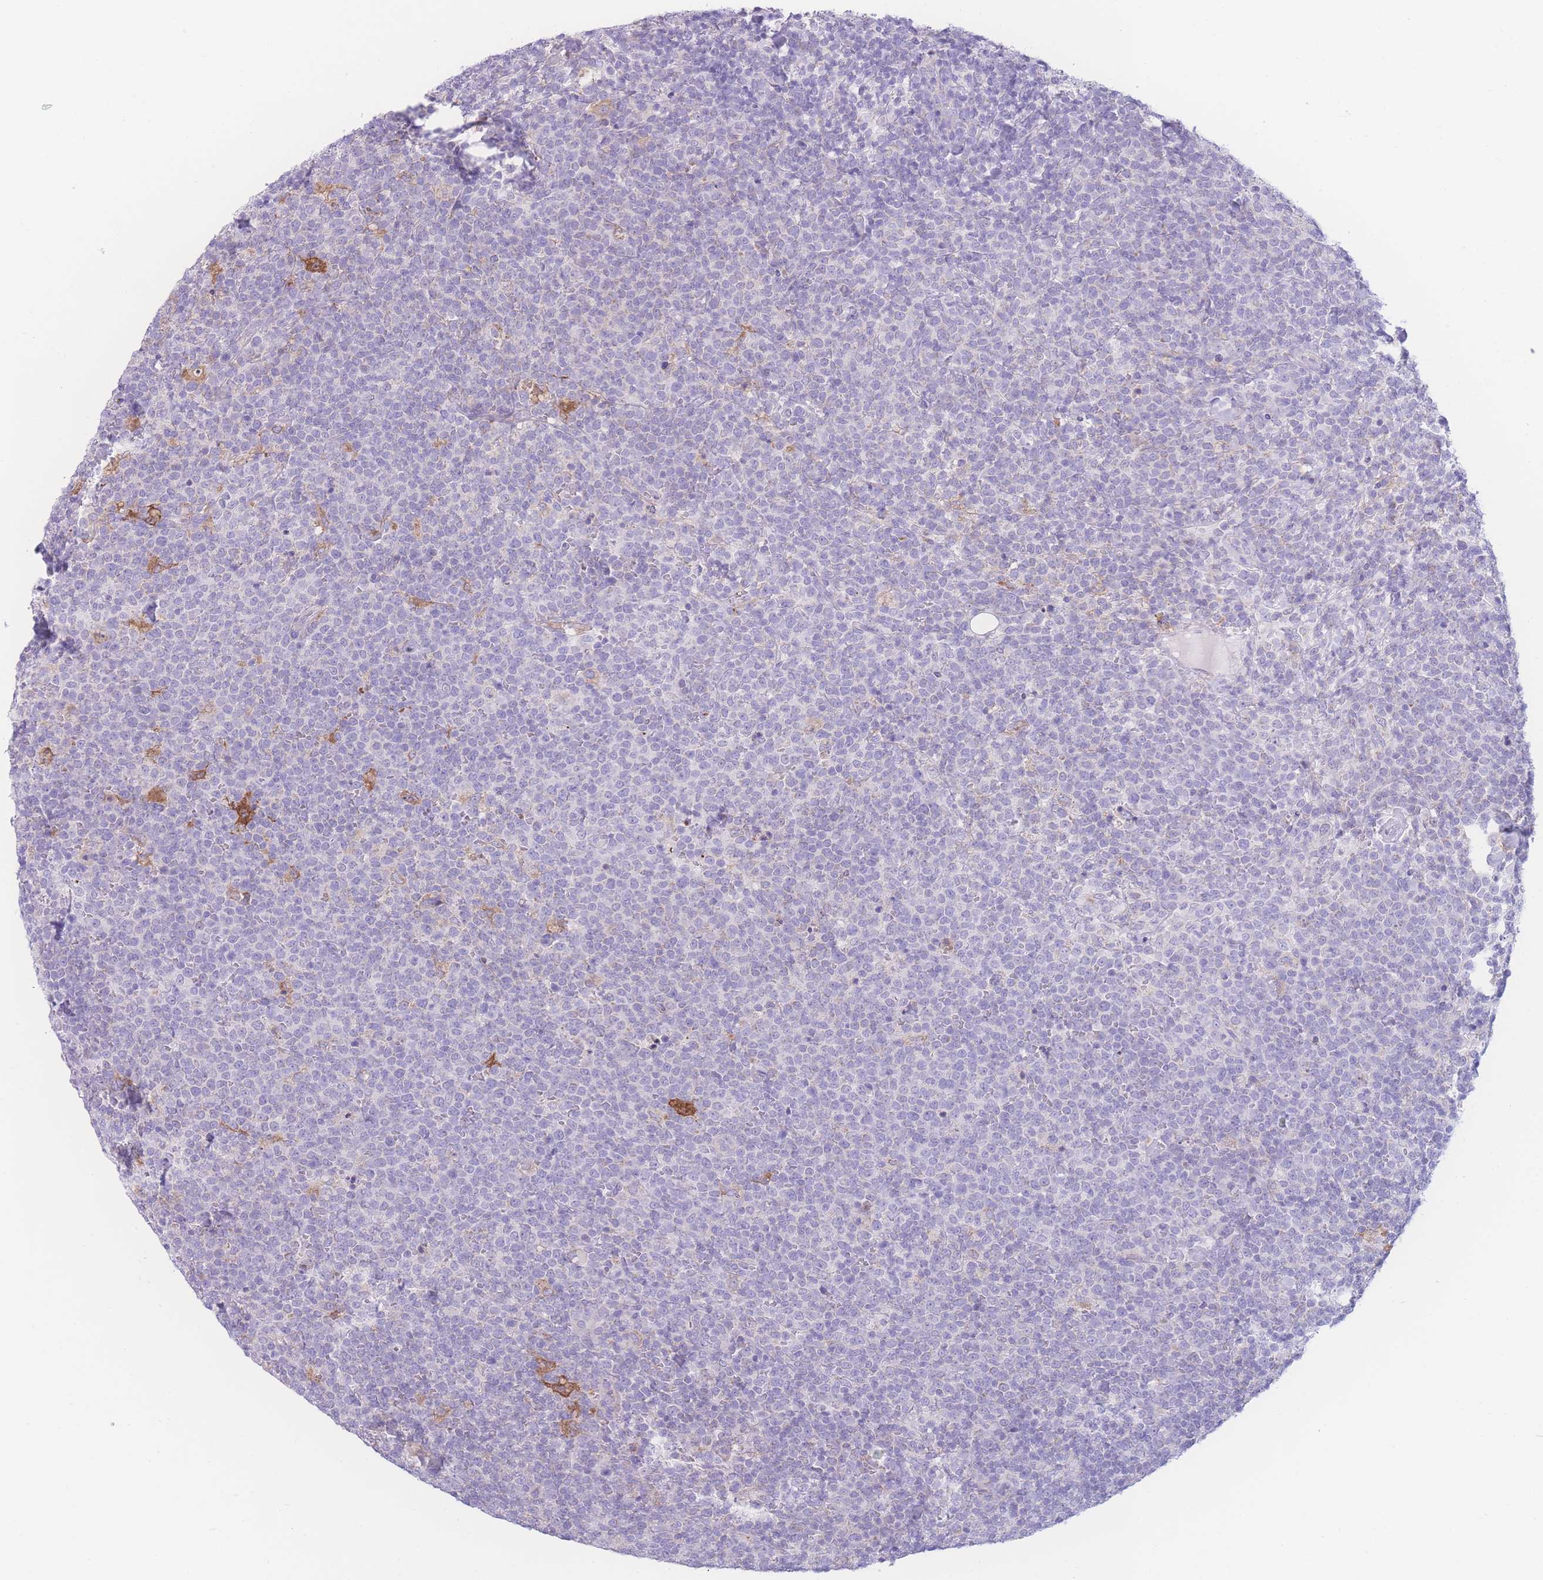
{"staining": {"intensity": "negative", "quantity": "none", "location": "none"}, "tissue": "lymphoma", "cell_type": "Tumor cells", "image_type": "cancer", "snomed": [{"axis": "morphology", "description": "Malignant lymphoma, non-Hodgkin's type, High grade"}, {"axis": "topography", "description": "Lymph node"}], "caption": "Tumor cells are negative for brown protein staining in malignant lymphoma, non-Hodgkin's type (high-grade).", "gene": "NBEAL1", "patient": {"sex": "male", "age": 61}}